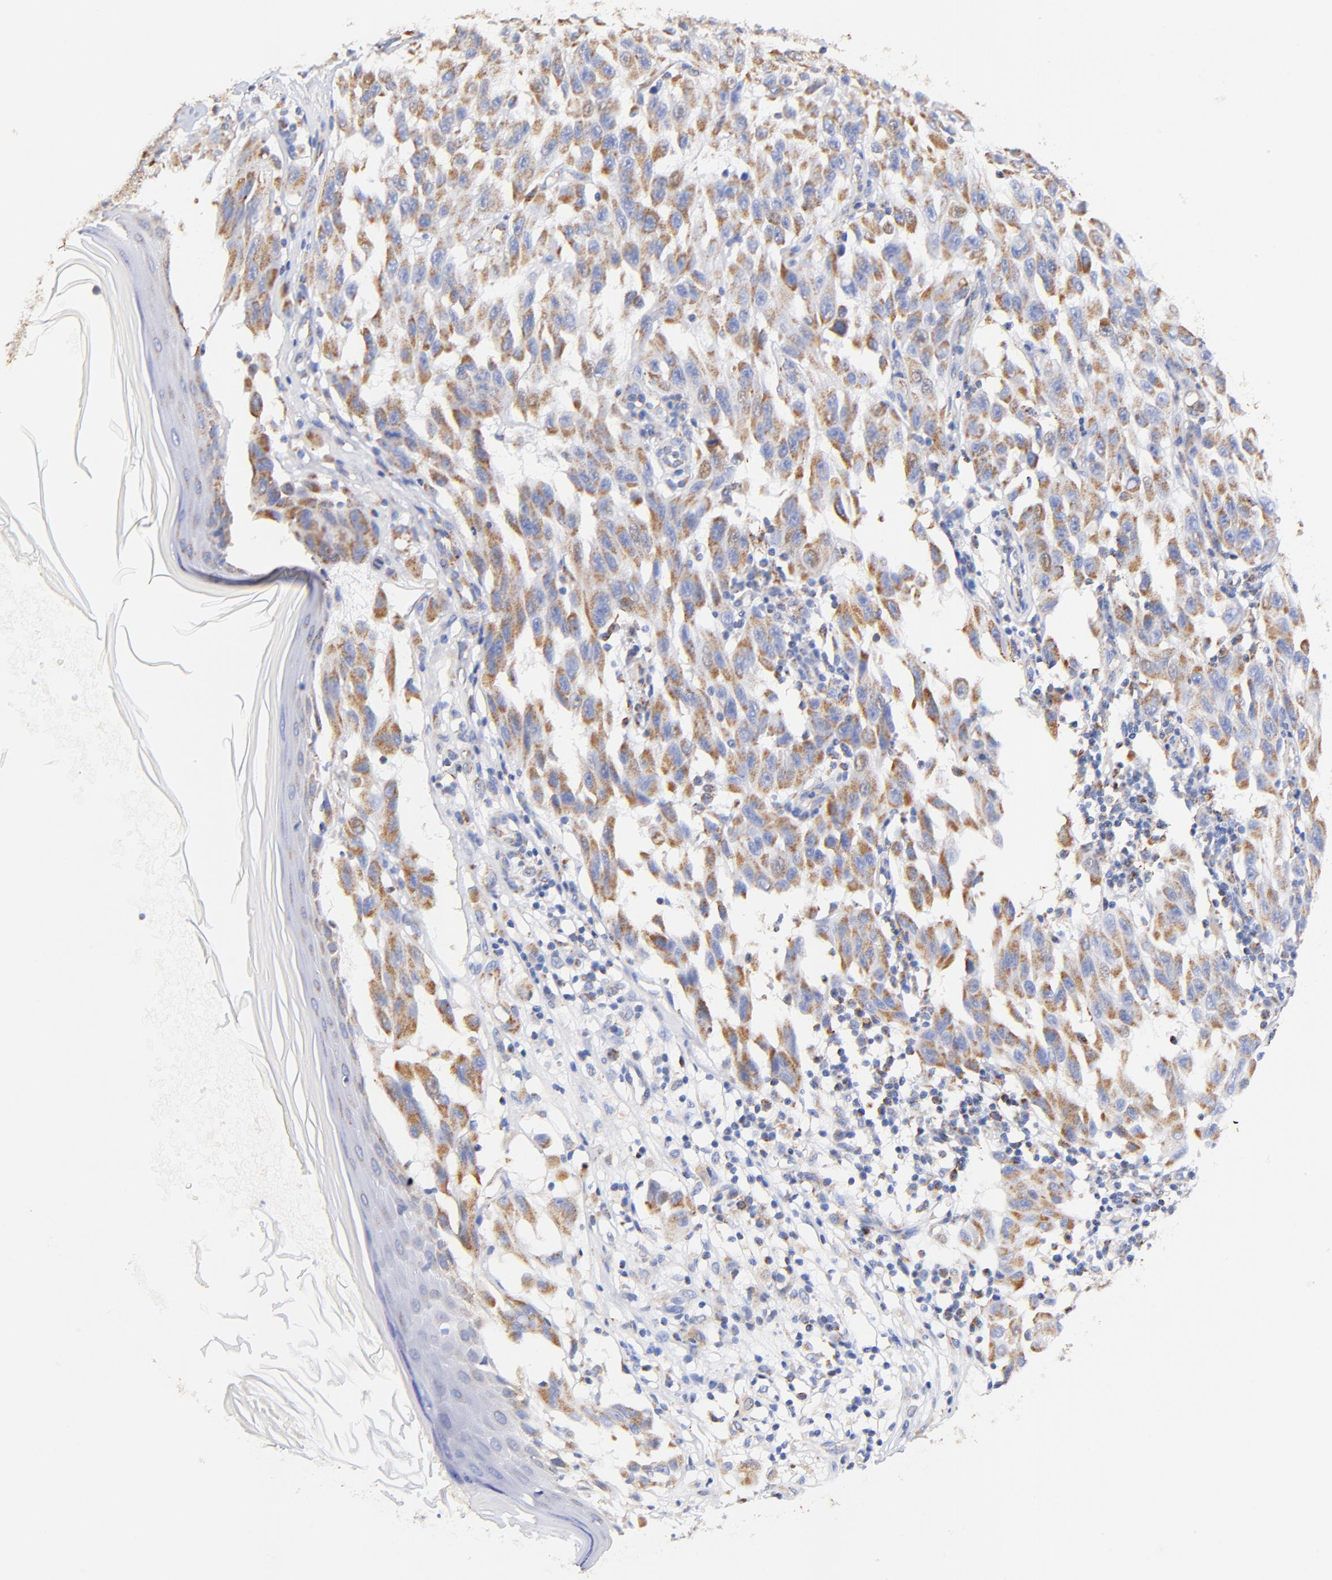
{"staining": {"intensity": "moderate", "quantity": "25%-75%", "location": "cytoplasmic/membranous"}, "tissue": "melanoma", "cell_type": "Tumor cells", "image_type": "cancer", "snomed": [{"axis": "morphology", "description": "Malignant melanoma, NOS"}, {"axis": "topography", "description": "Skin"}], "caption": "Immunohistochemistry (IHC) (DAB) staining of human melanoma exhibits moderate cytoplasmic/membranous protein staining in approximately 25%-75% of tumor cells. (Brightfield microscopy of DAB IHC at high magnification).", "gene": "ATP5F1D", "patient": {"sex": "male", "age": 30}}